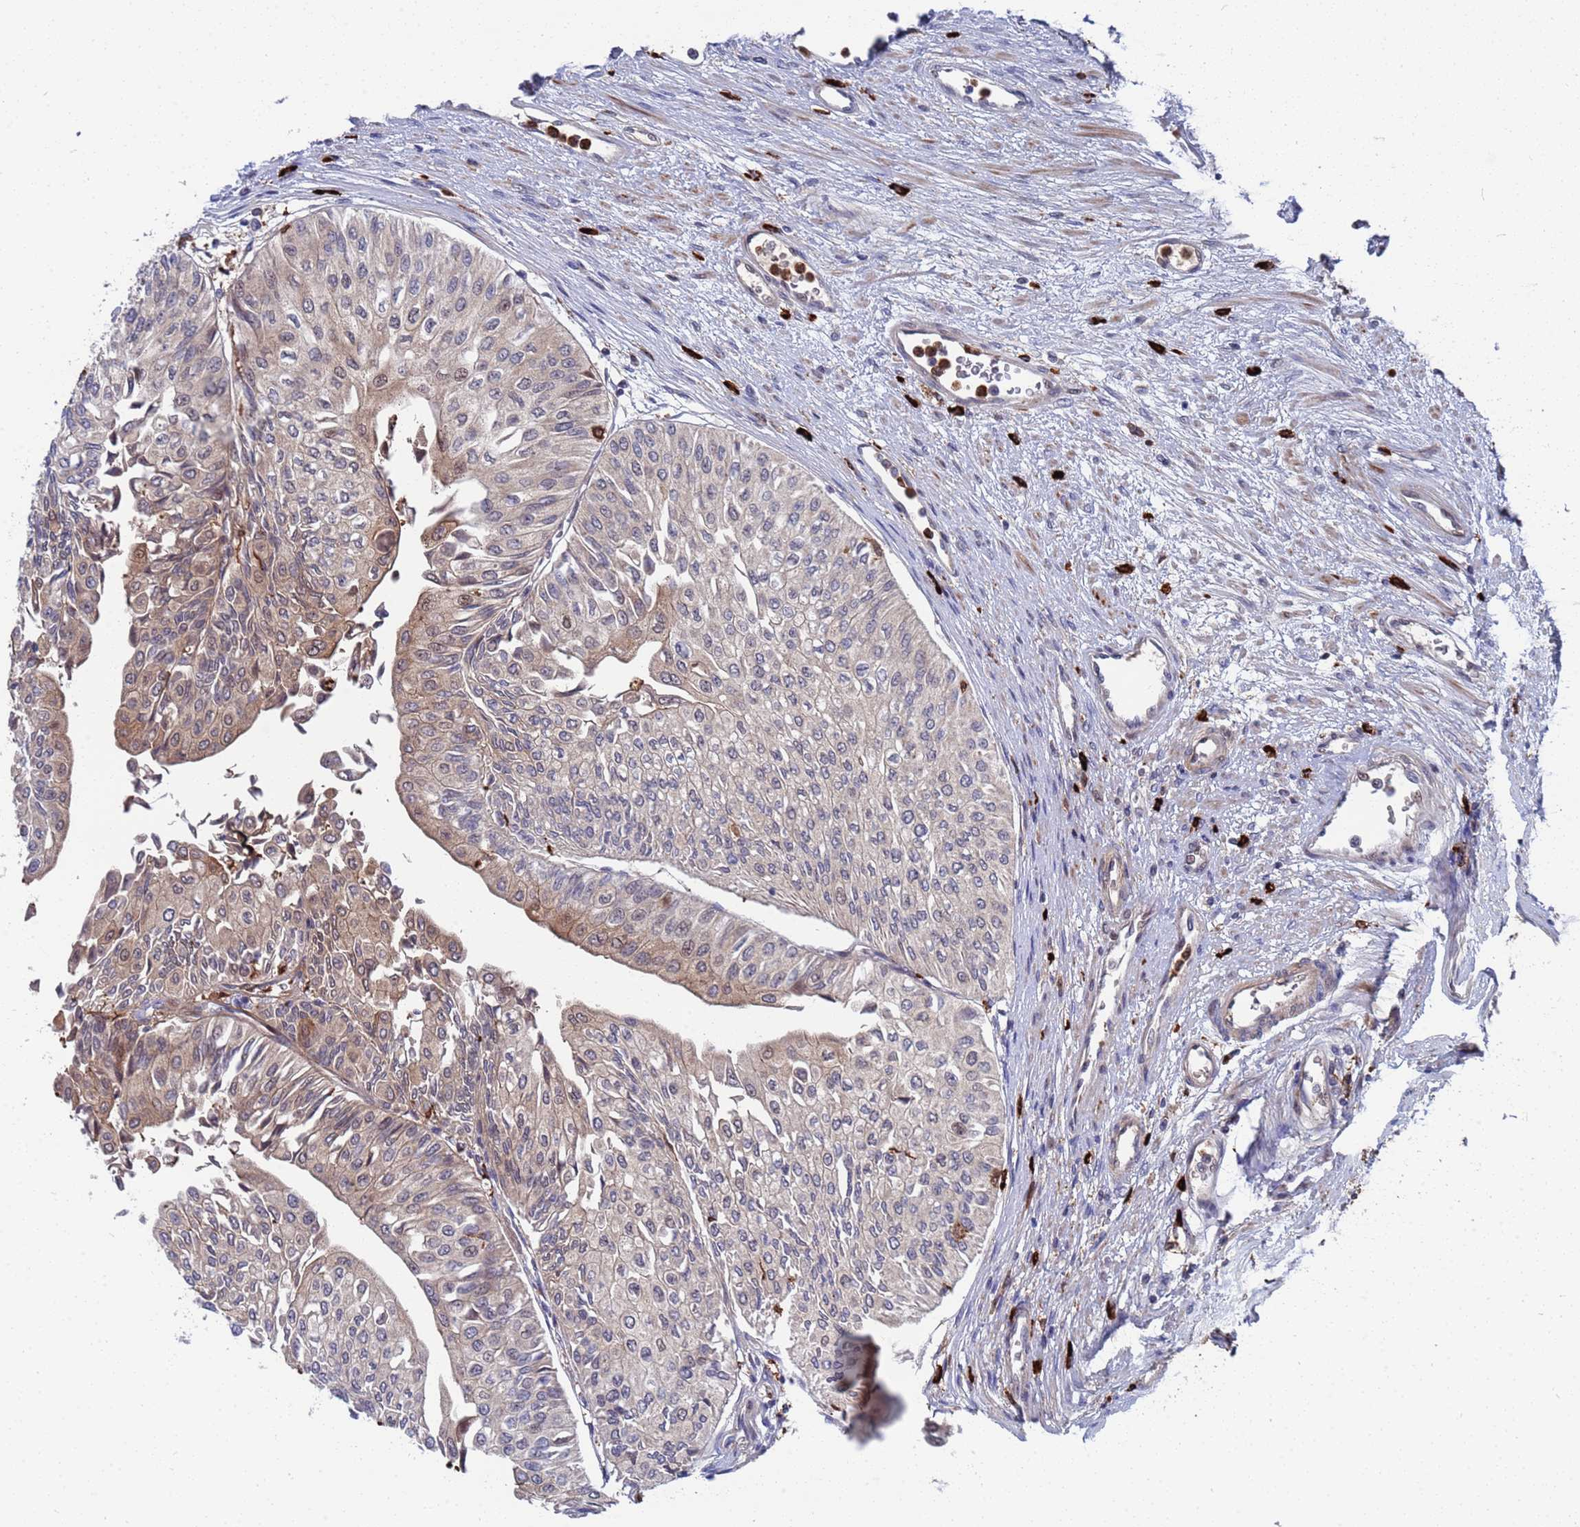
{"staining": {"intensity": "weak", "quantity": "<25%", "location": "cytoplasmic/membranous"}, "tissue": "urothelial cancer", "cell_type": "Tumor cells", "image_type": "cancer", "snomed": [{"axis": "morphology", "description": "Urothelial carcinoma, Low grade"}, {"axis": "topography", "description": "Urinary bladder"}], "caption": "Immunohistochemical staining of urothelial cancer shows no significant staining in tumor cells. (Immunohistochemistry, brightfield microscopy, high magnification).", "gene": "TMBIM6", "patient": {"sex": "male", "age": 67}}